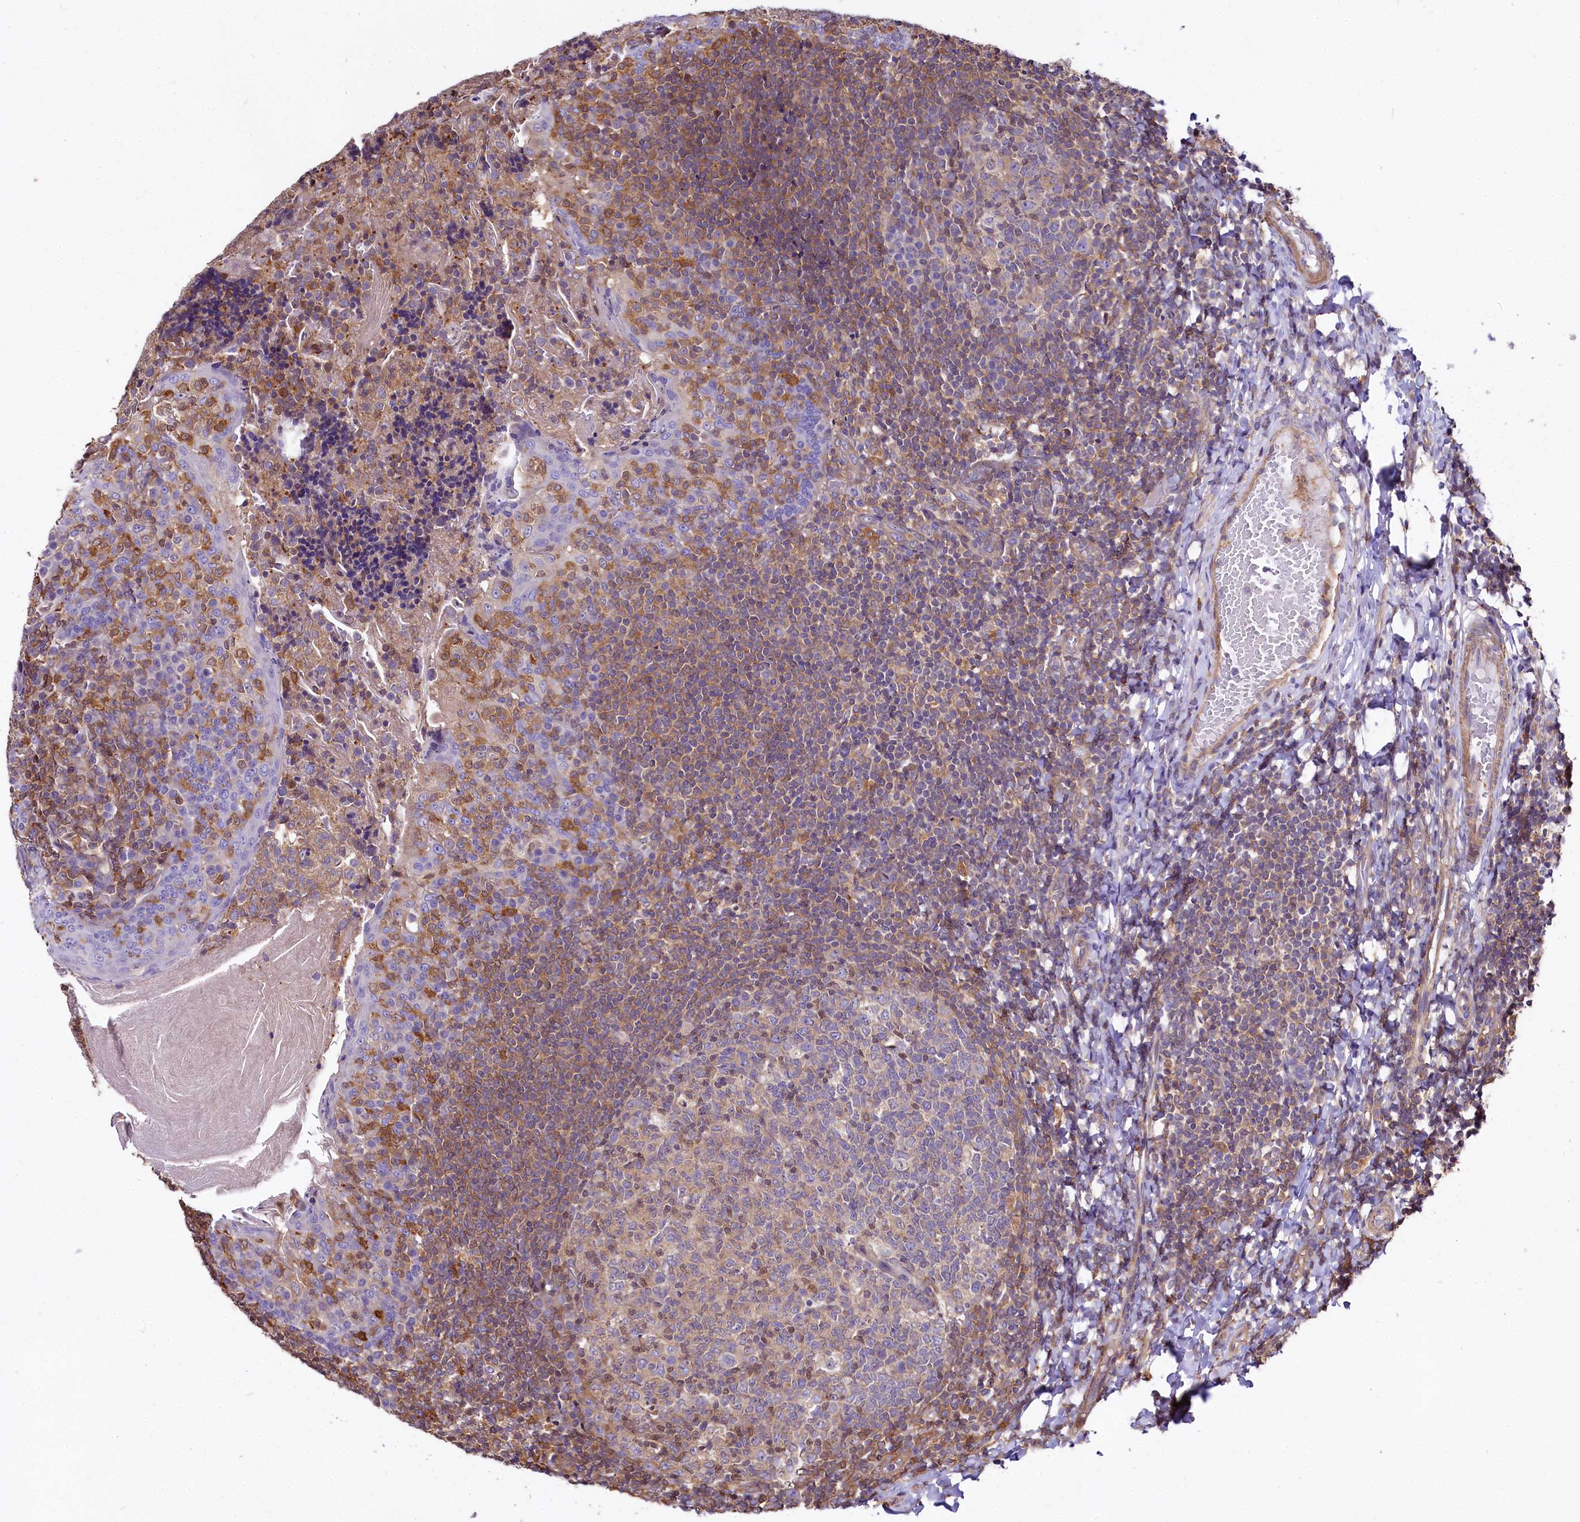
{"staining": {"intensity": "weak", "quantity": "<25%", "location": "cytoplasmic/membranous"}, "tissue": "tonsil", "cell_type": "Germinal center cells", "image_type": "normal", "snomed": [{"axis": "morphology", "description": "Normal tissue, NOS"}, {"axis": "topography", "description": "Tonsil"}], "caption": "Germinal center cells show no significant positivity in normal tonsil. (Stains: DAB IHC with hematoxylin counter stain, Microscopy: brightfield microscopy at high magnification).", "gene": "FCHSD2", "patient": {"sex": "female", "age": 19}}